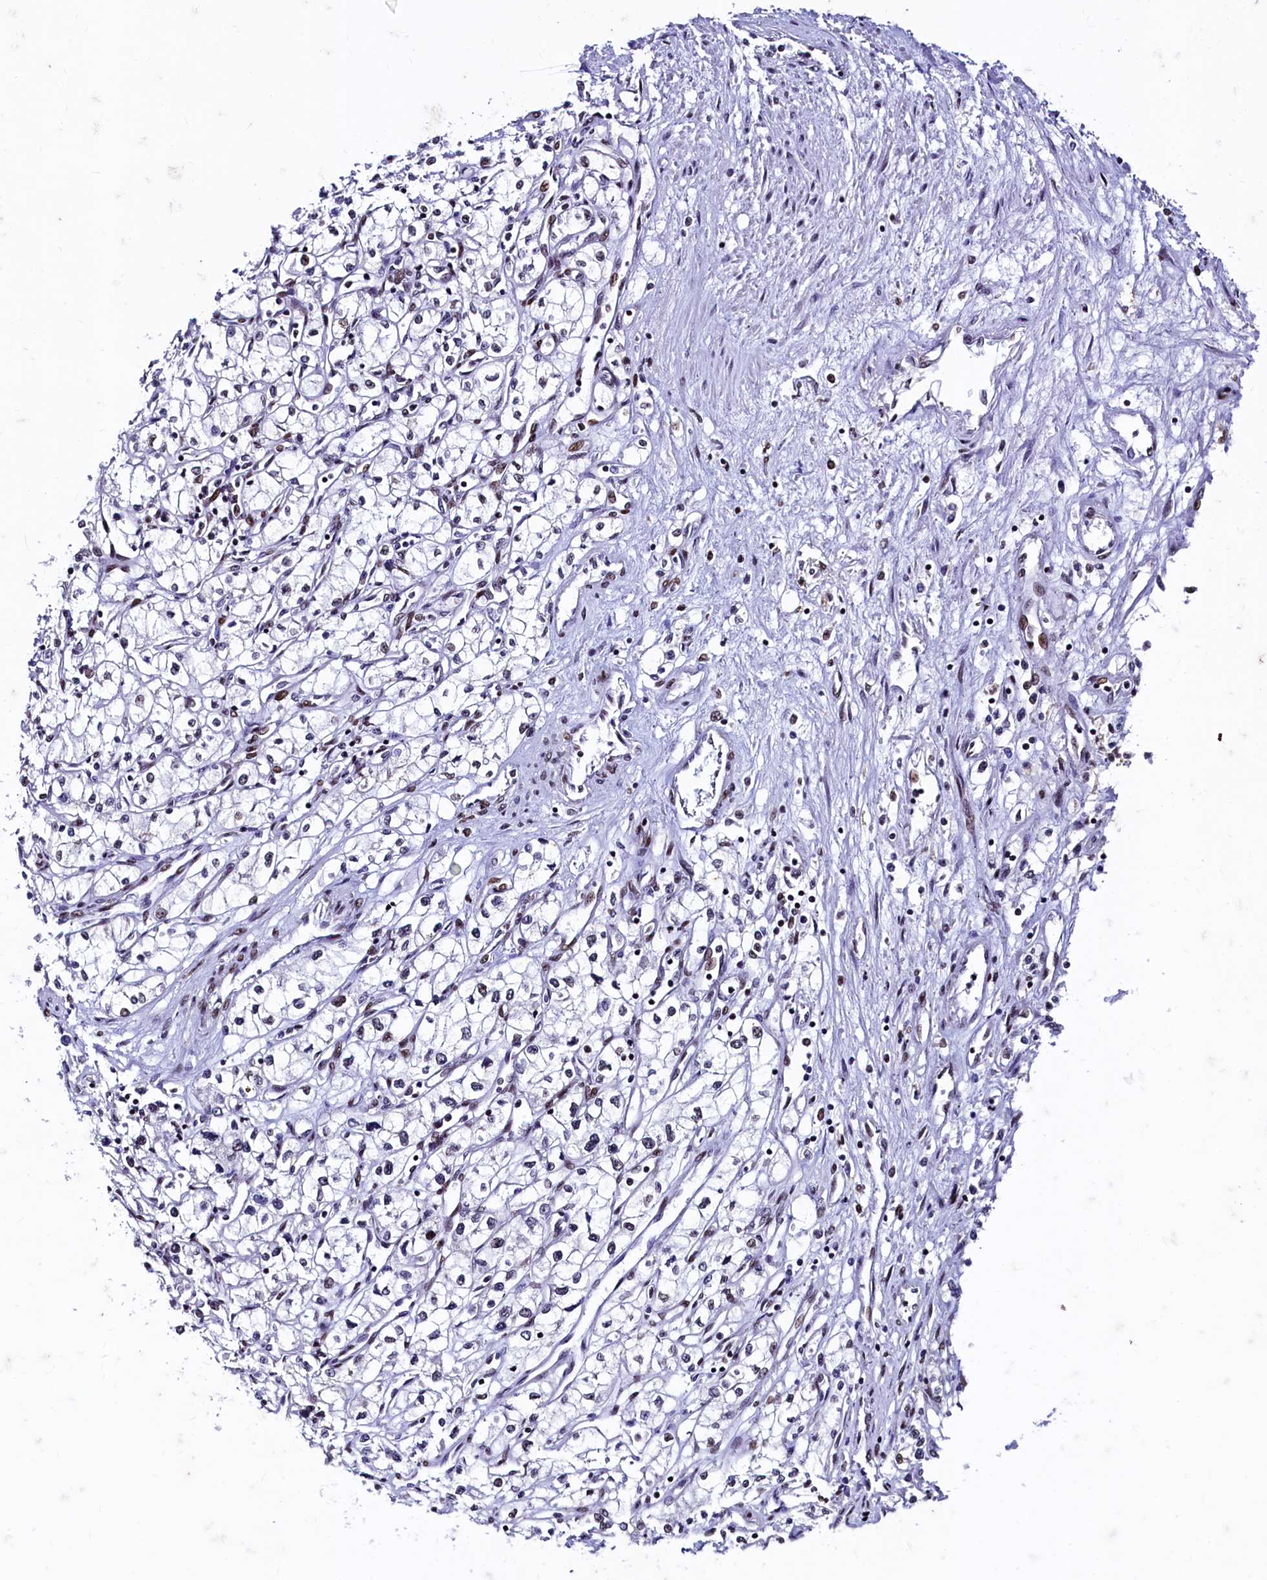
{"staining": {"intensity": "moderate", "quantity": "<25%", "location": "nuclear"}, "tissue": "renal cancer", "cell_type": "Tumor cells", "image_type": "cancer", "snomed": [{"axis": "morphology", "description": "Adenocarcinoma, NOS"}, {"axis": "topography", "description": "Kidney"}], "caption": "Immunohistochemical staining of human renal cancer (adenocarcinoma) exhibits moderate nuclear protein staining in about <25% of tumor cells.", "gene": "CPSF7", "patient": {"sex": "male", "age": 59}}